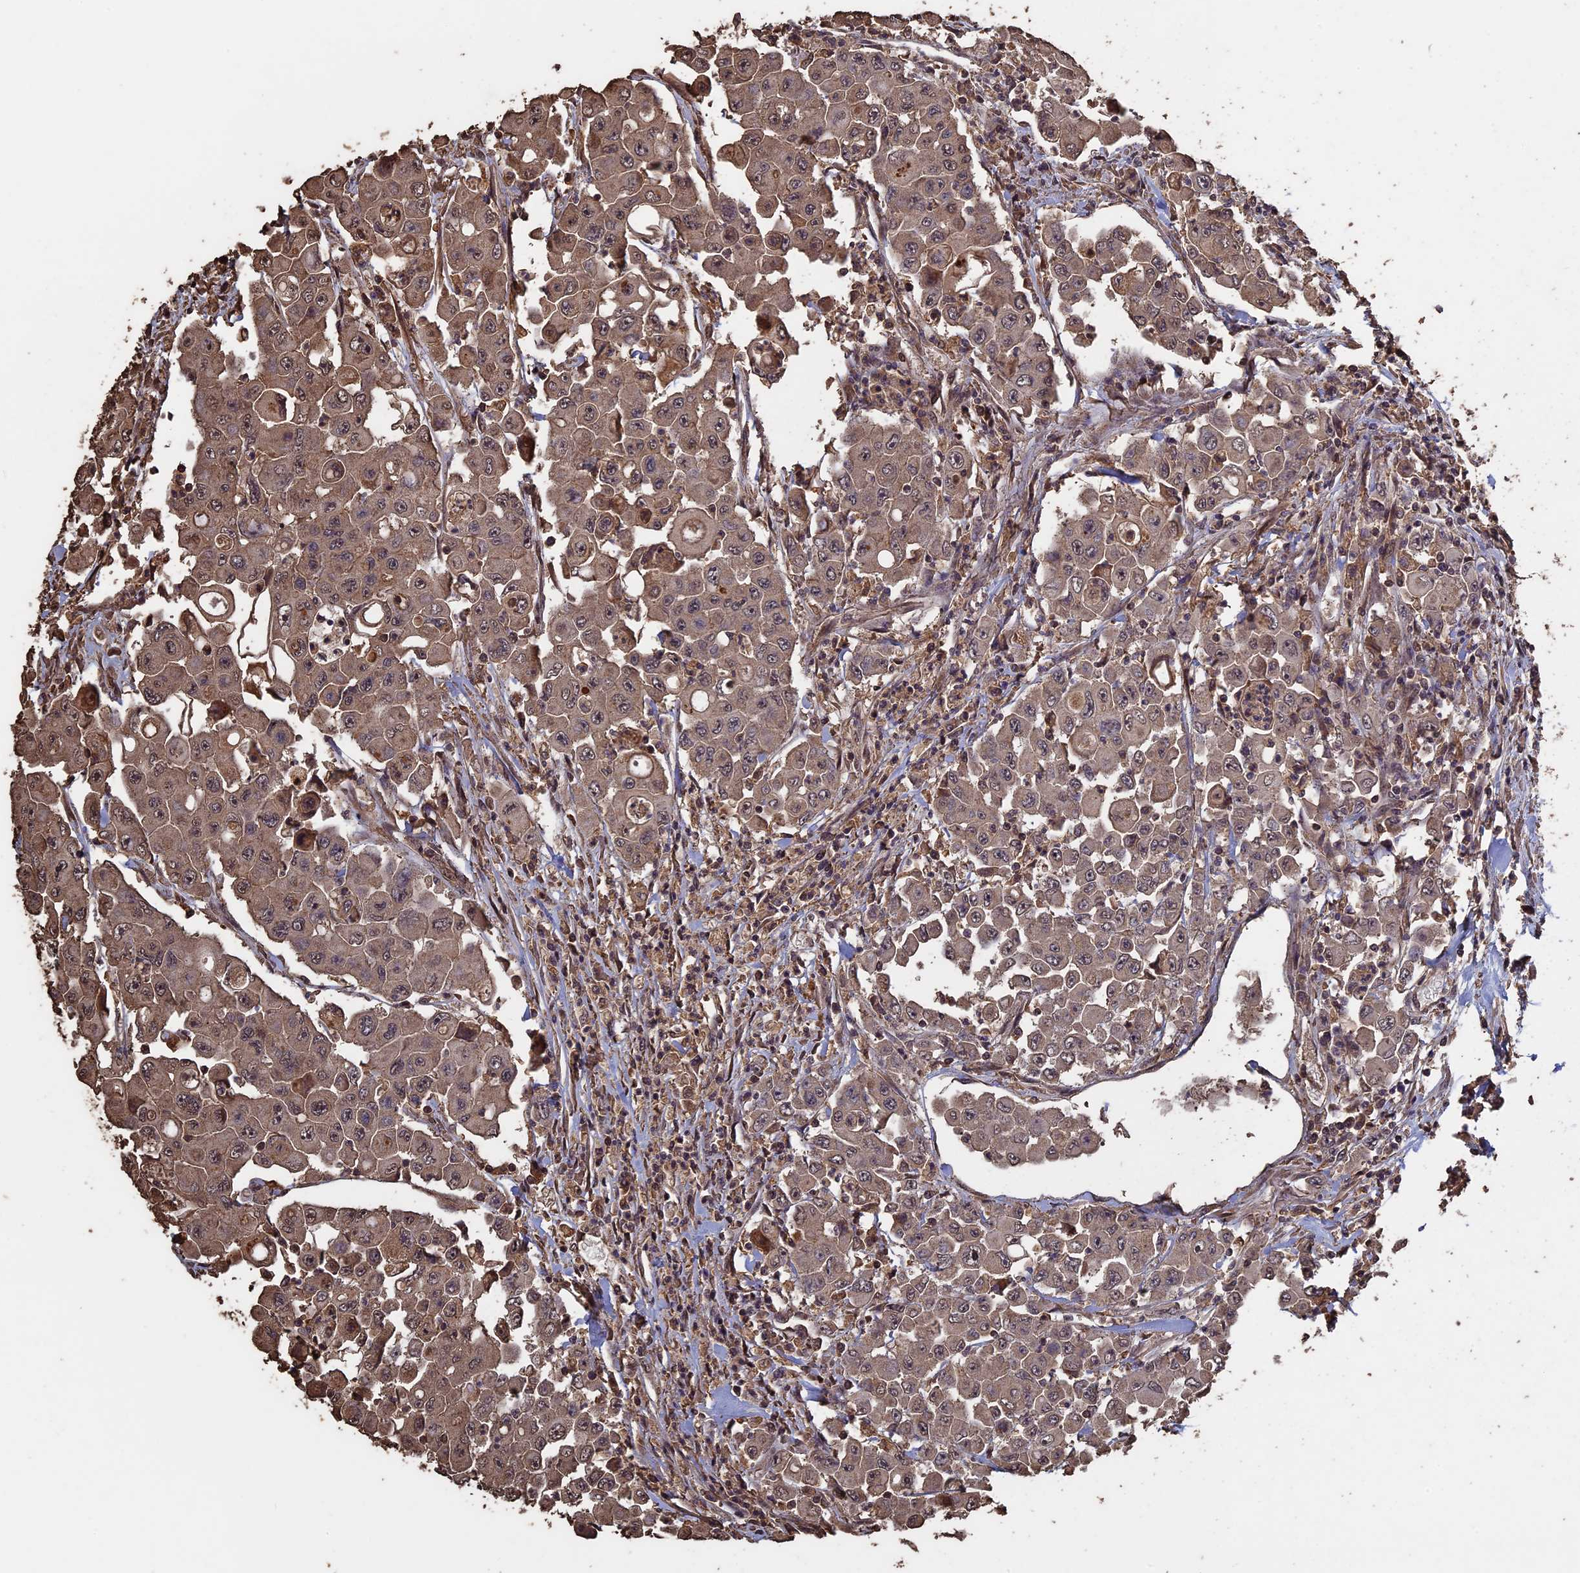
{"staining": {"intensity": "moderate", "quantity": ">75%", "location": "cytoplasmic/membranous,nuclear"}, "tissue": "colorectal cancer", "cell_type": "Tumor cells", "image_type": "cancer", "snomed": [{"axis": "morphology", "description": "Adenocarcinoma, NOS"}, {"axis": "topography", "description": "Colon"}], "caption": "This histopathology image reveals colorectal cancer stained with immunohistochemistry to label a protein in brown. The cytoplasmic/membranous and nuclear of tumor cells show moderate positivity for the protein. Nuclei are counter-stained blue.", "gene": "HUNK", "patient": {"sex": "male", "age": 51}}